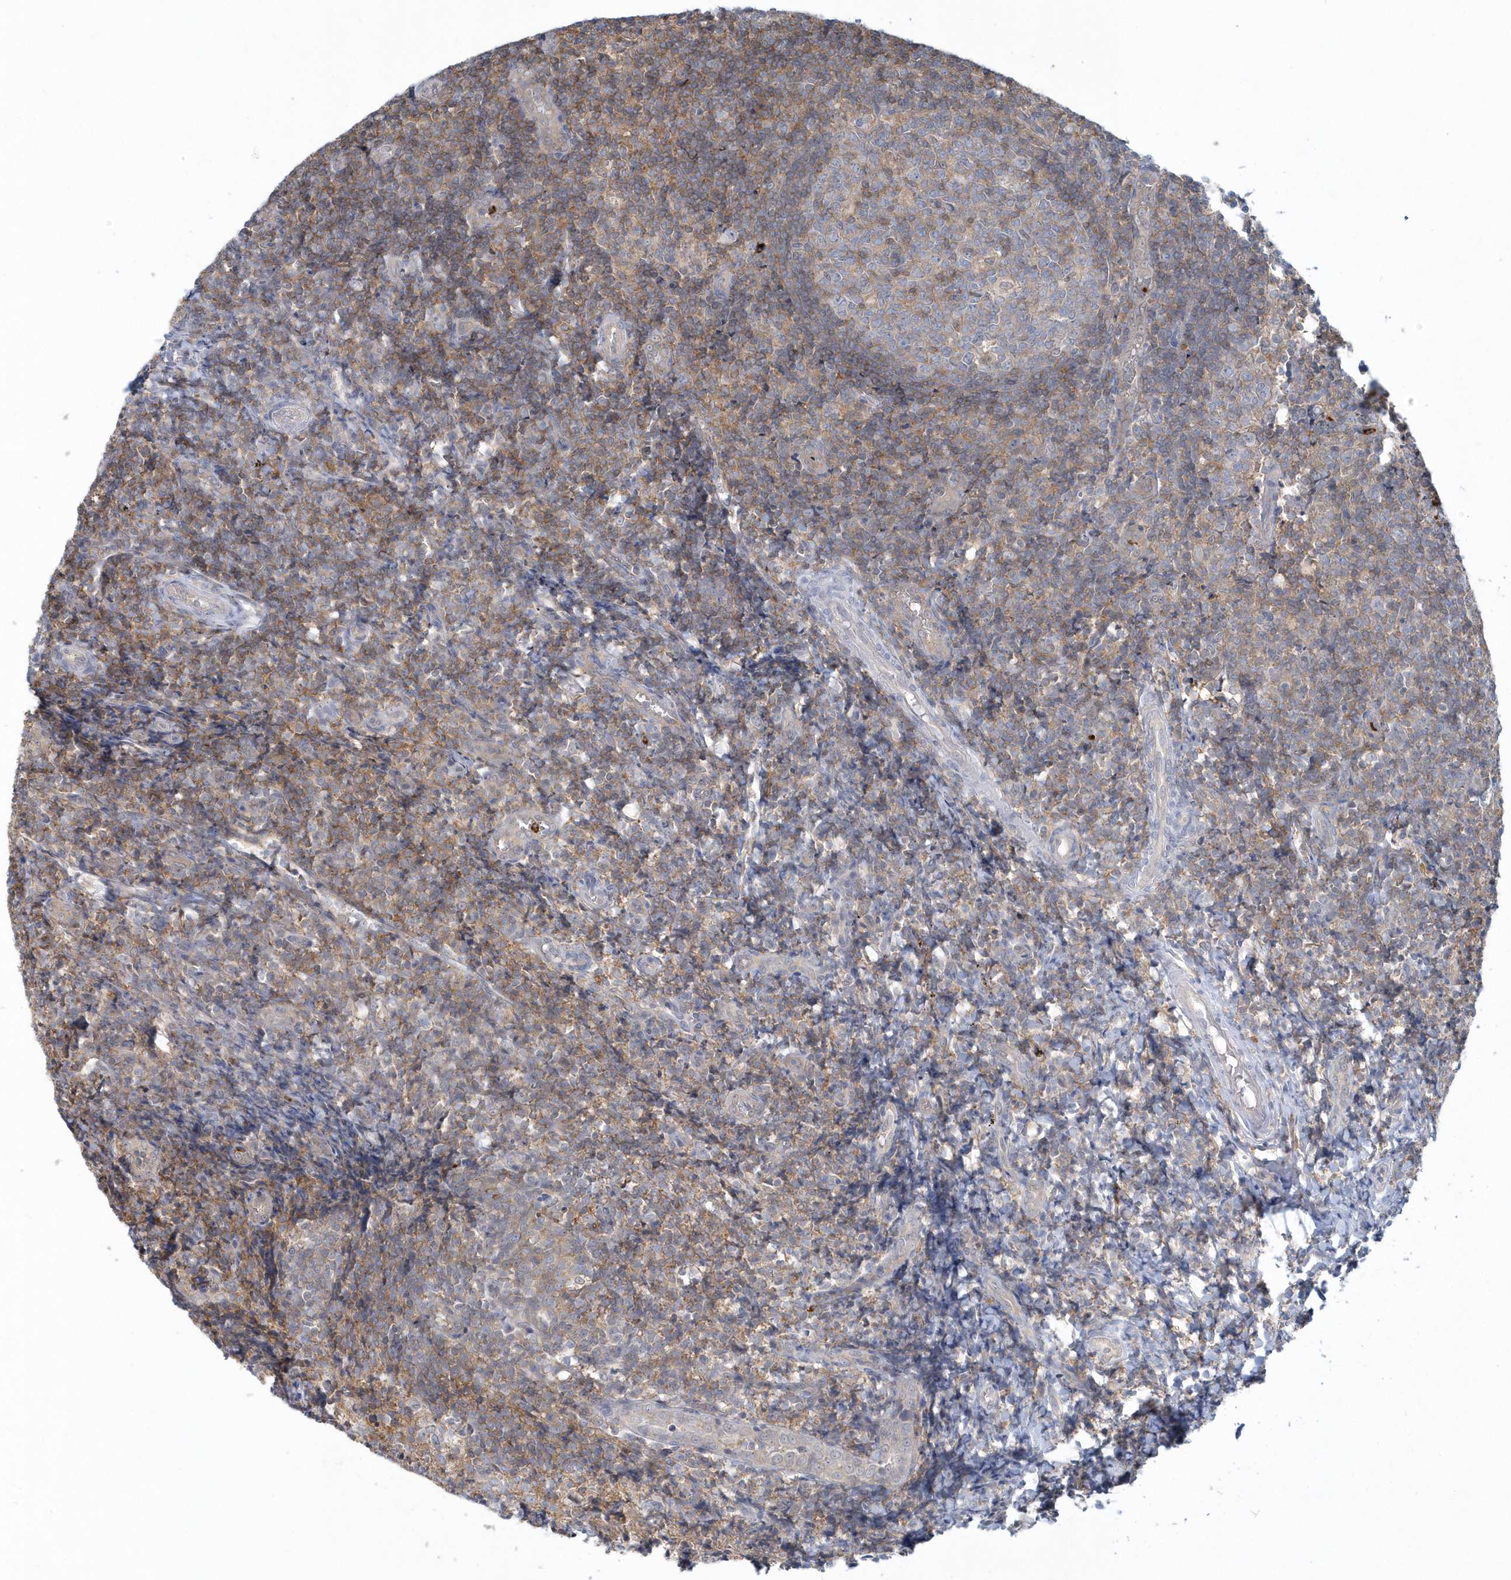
{"staining": {"intensity": "moderate", "quantity": "<25%", "location": "cytoplasmic/membranous"}, "tissue": "tonsil", "cell_type": "Germinal center cells", "image_type": "normal", "snomed": [{"axis": "morphology", "description": "Normal tissue, NOS"}, {"axis": "topography", "description": "Tonsil"}], "caption": "Immunohistochemical staining of normal tonsil exhibits moderate cytoplasmic/membranous protein staining in approximately <25% of germinal center cells.", "gene": "RNF7", "patient": {"sex": "female", "age": 19}}